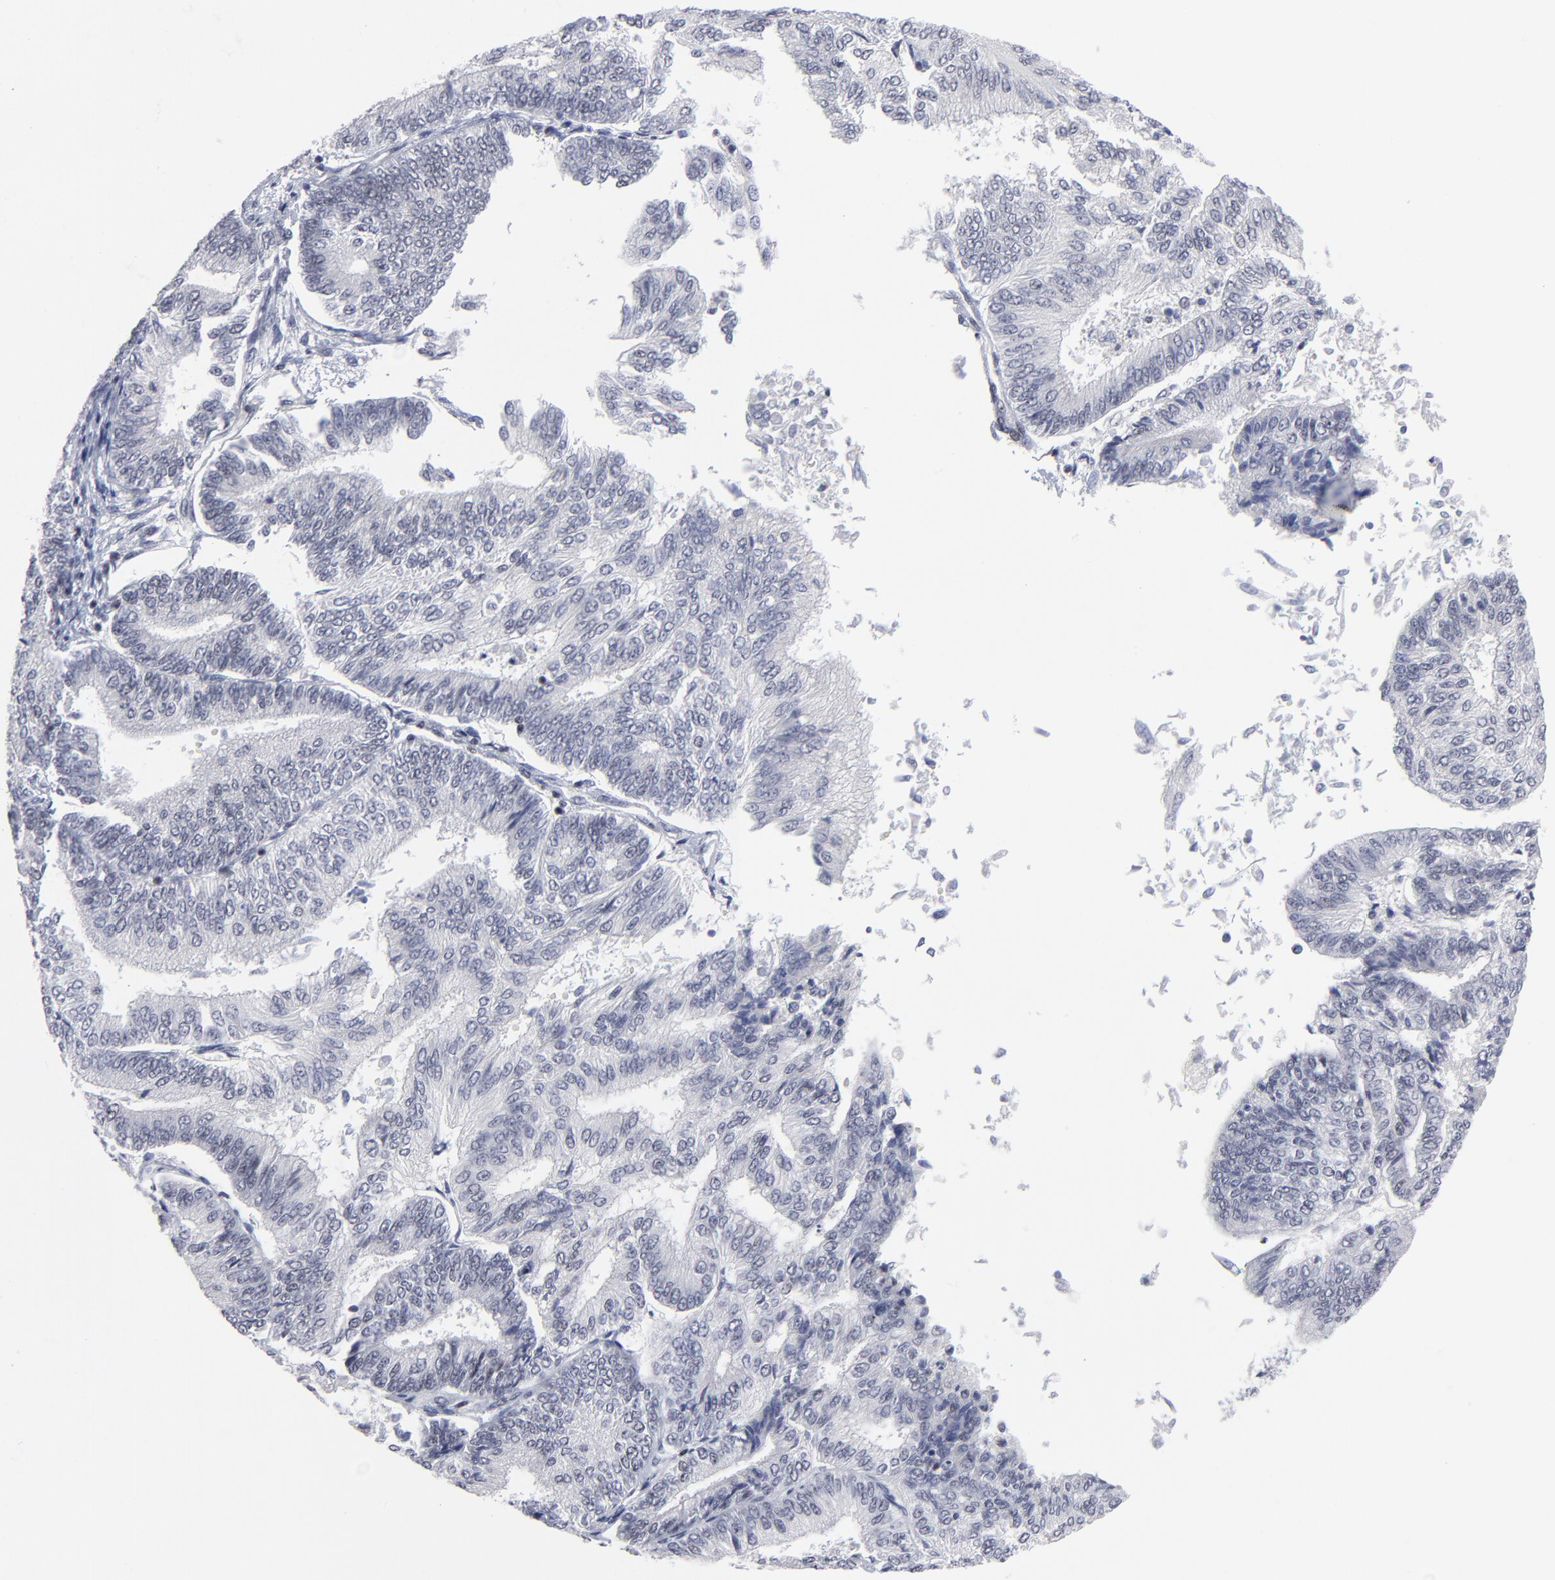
{"staining": {"intensity": "negative", "quantity": "none", "location": "none"}, "tissue": "endometrial cancer", "cell_type": "Tumor cells", "image_type": "cancer", "snomed": [{"axis": "morphology", "description": "Adenocarcinoma, NOS"}, {"axis": "topography", "description": "Endometrium"}], "caption": "This is an immunohistochemistry photomicrograph of human adenocarcinoma (endometrial). There is no expression in tumor cells.", "gene": "SP2", "patient": {"sex": "female", "age": 55}}